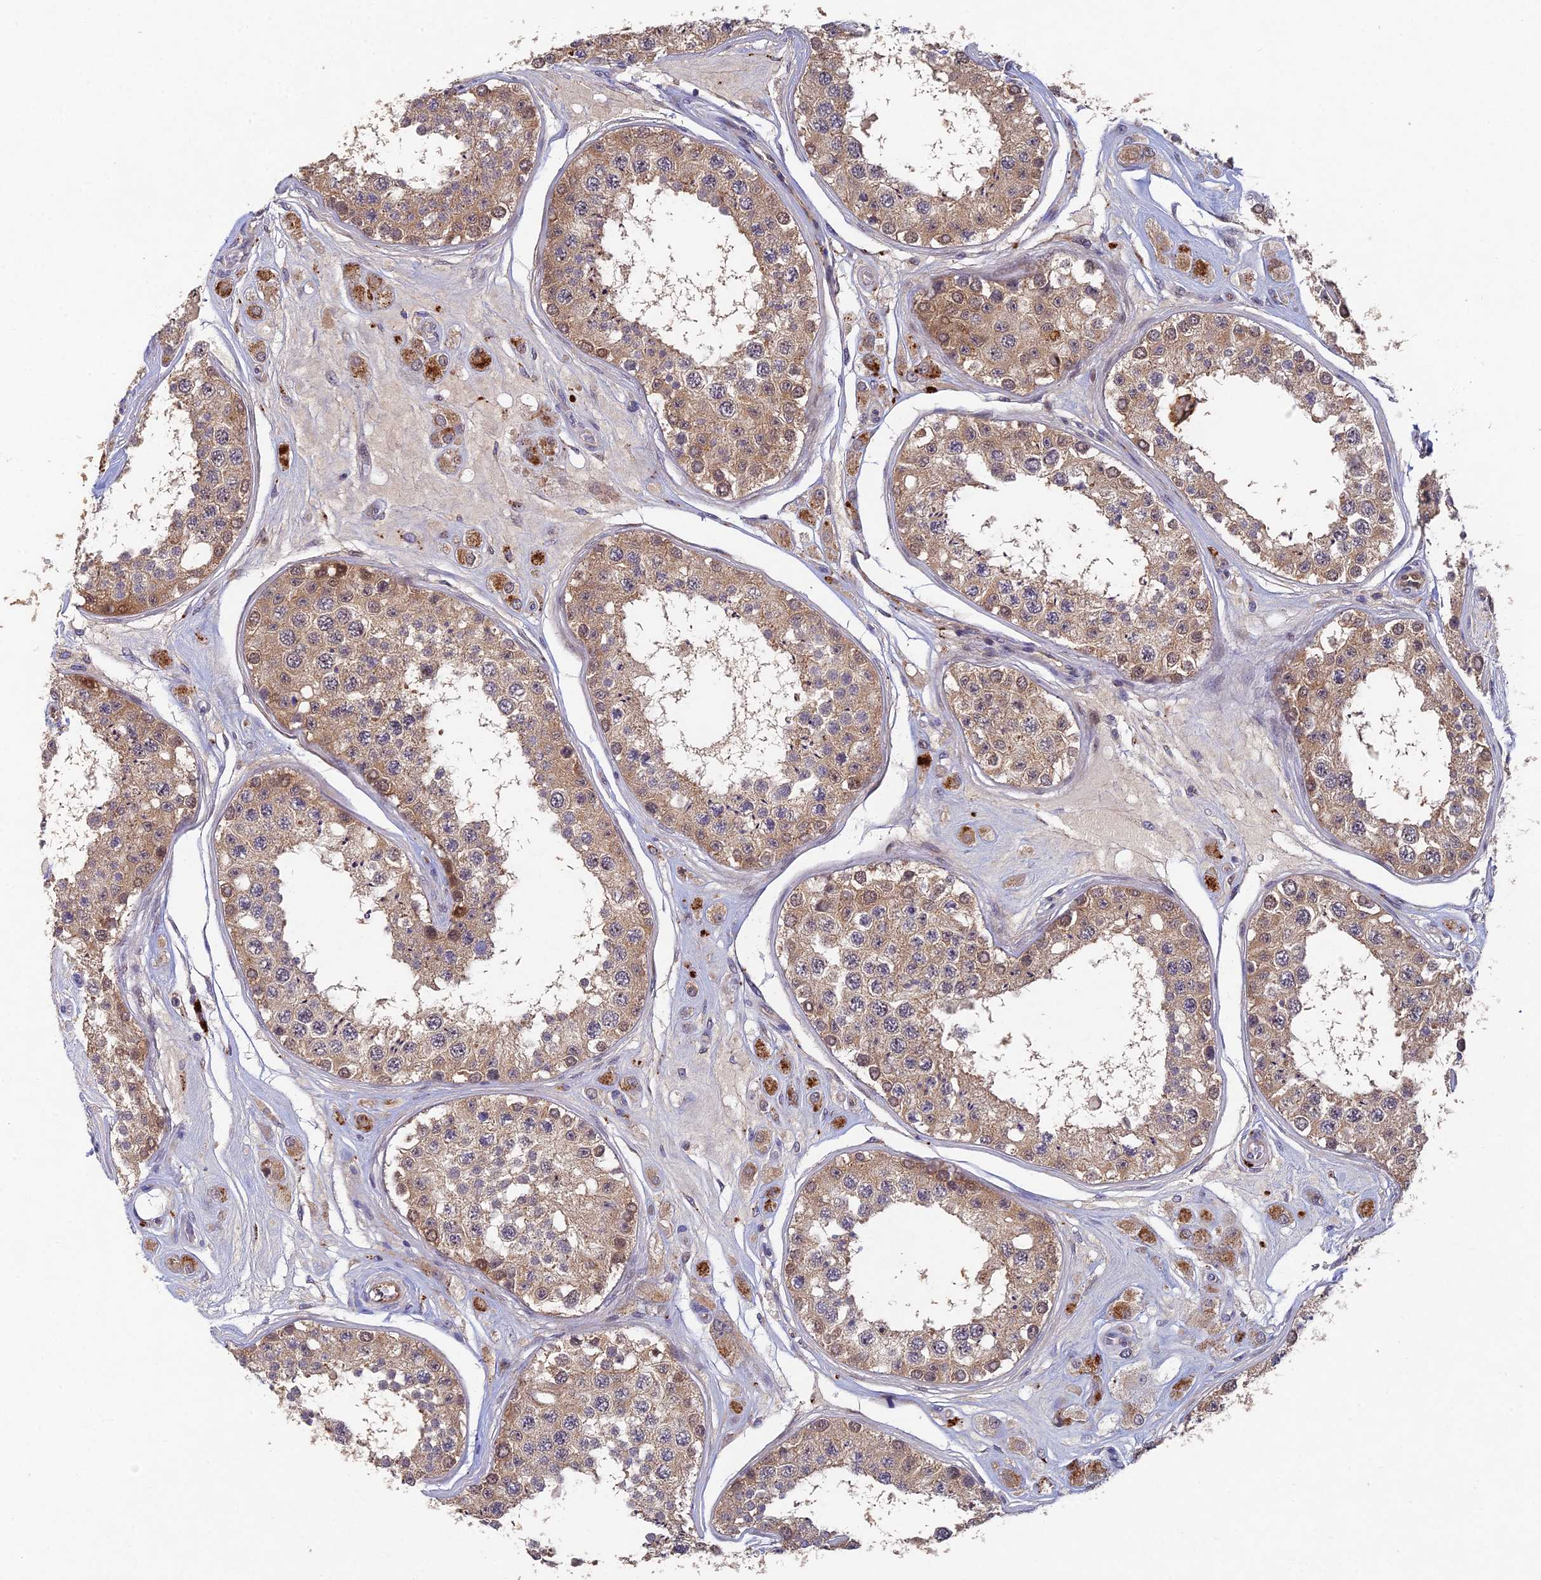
{"staining": {"intensity": "moderate", "quantity": ">75%", "location": "cytoplasmic/membranous"}, "tissue": "testis", "cell_type": "Cells in seminiferous ducts", "image_type": "normal", "snomed": [{"axis": "morphology", "description": "Normal tissue, NOS"}, {"axis": "topography", "description": "Testis"}], "caption": "A photomicrograph of human testis stained for a protein reveals moderate cytoplasmic/membranous brown staining in cells in seminiferous ducts.", "gene": "NSMCE1", "patient": {"sex": "male", "age": 25}}